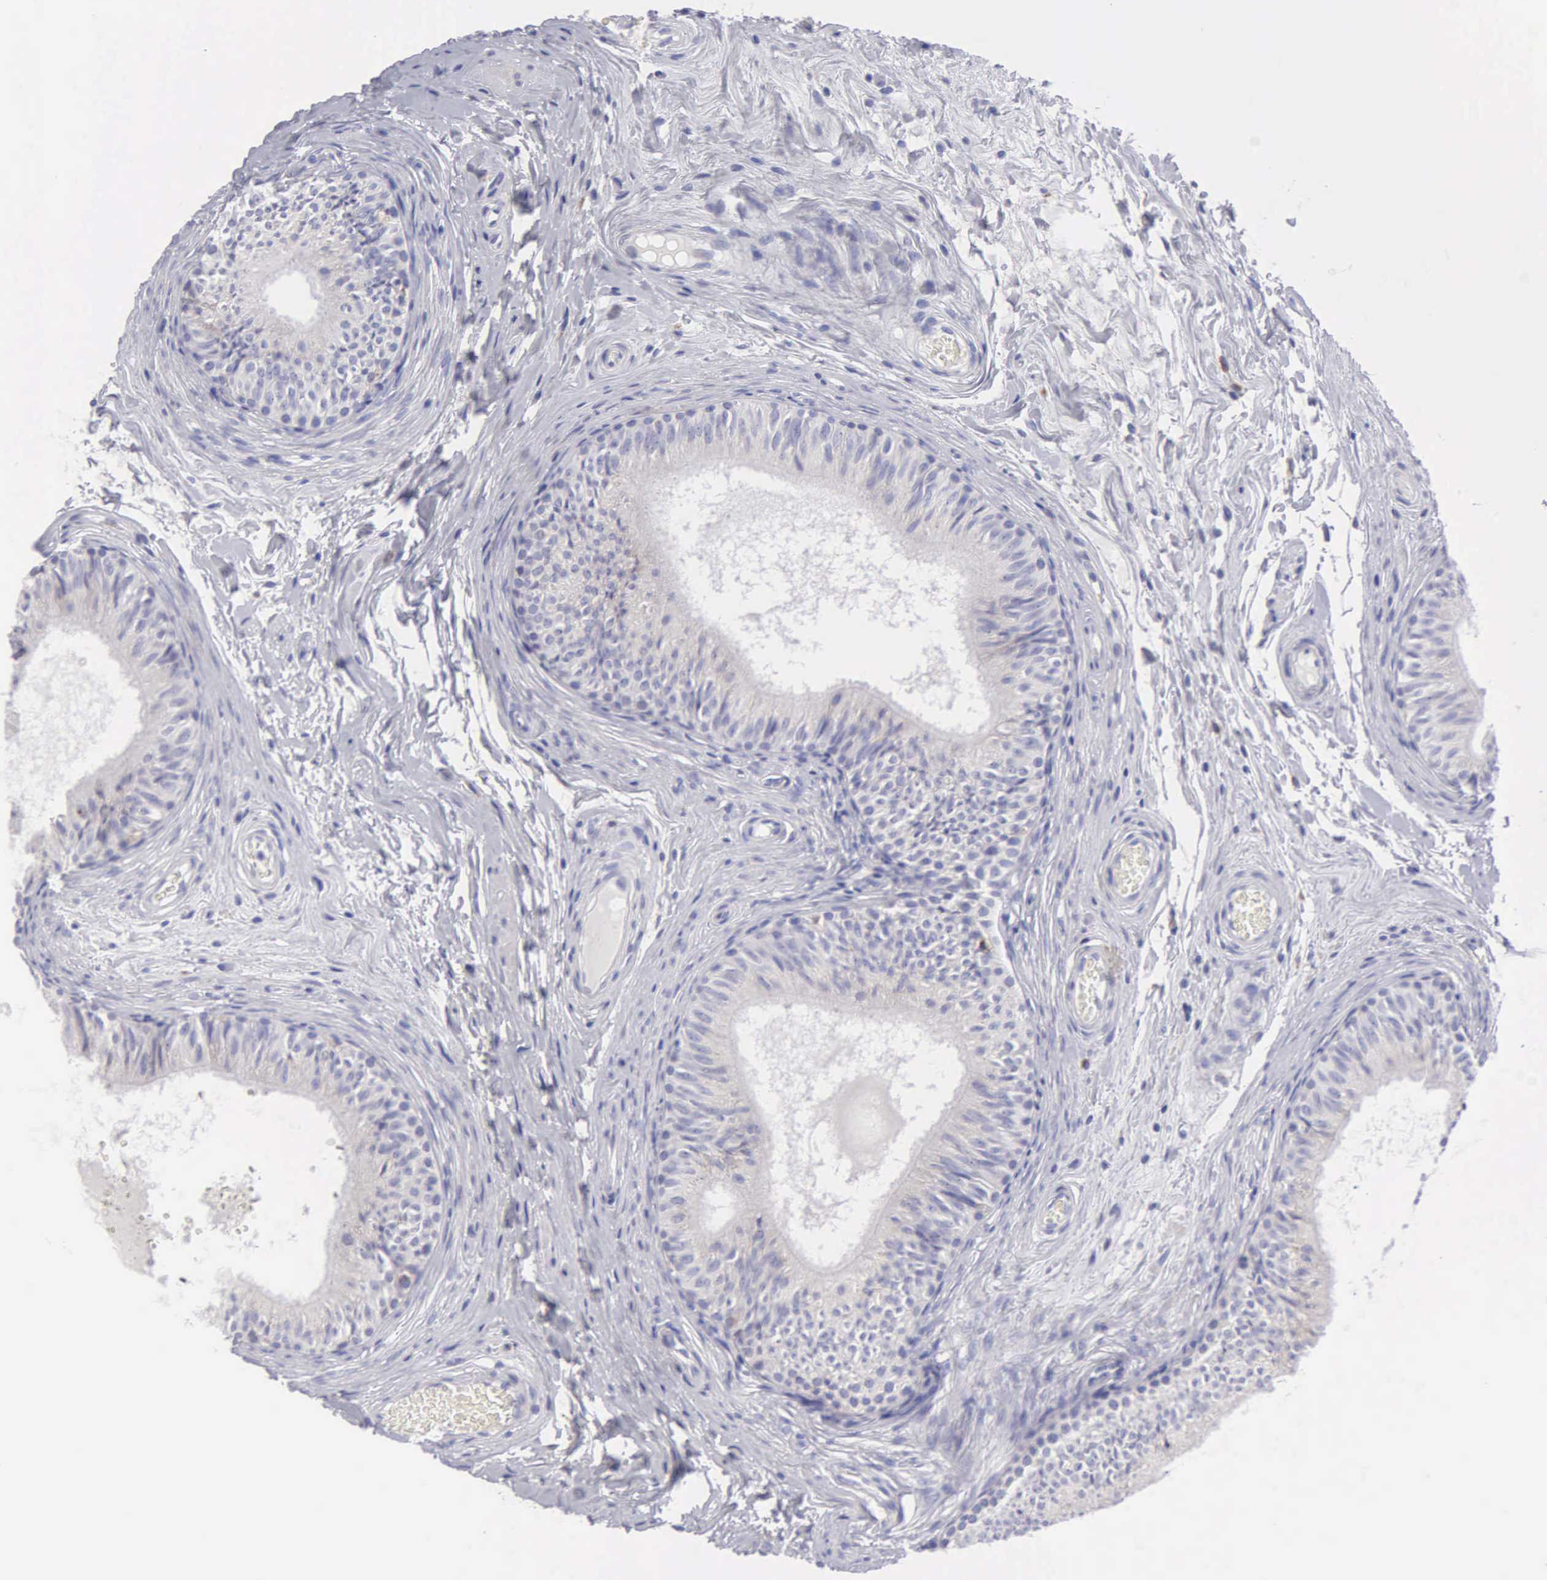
{"staining": {"intensity": "negative", "quantity": "none", "location": "none"}, "tissue": "epididymis", "cell_type": "Glandular cells", "image_type": "normal", "snomed": [{"axis": "morphology", "description": "Normal tissue, NOS"}, {"axis": "topography", "description": "Epididymis"}], "caption": "Normal epididymis was stained to show a protein in brown. There is no significant positivity in glandular cells. (Brightfield microscopy of DAB IHC at high magnification).", "gene": "TYRP1", "patient": {"sex": "male", "age": 23}}